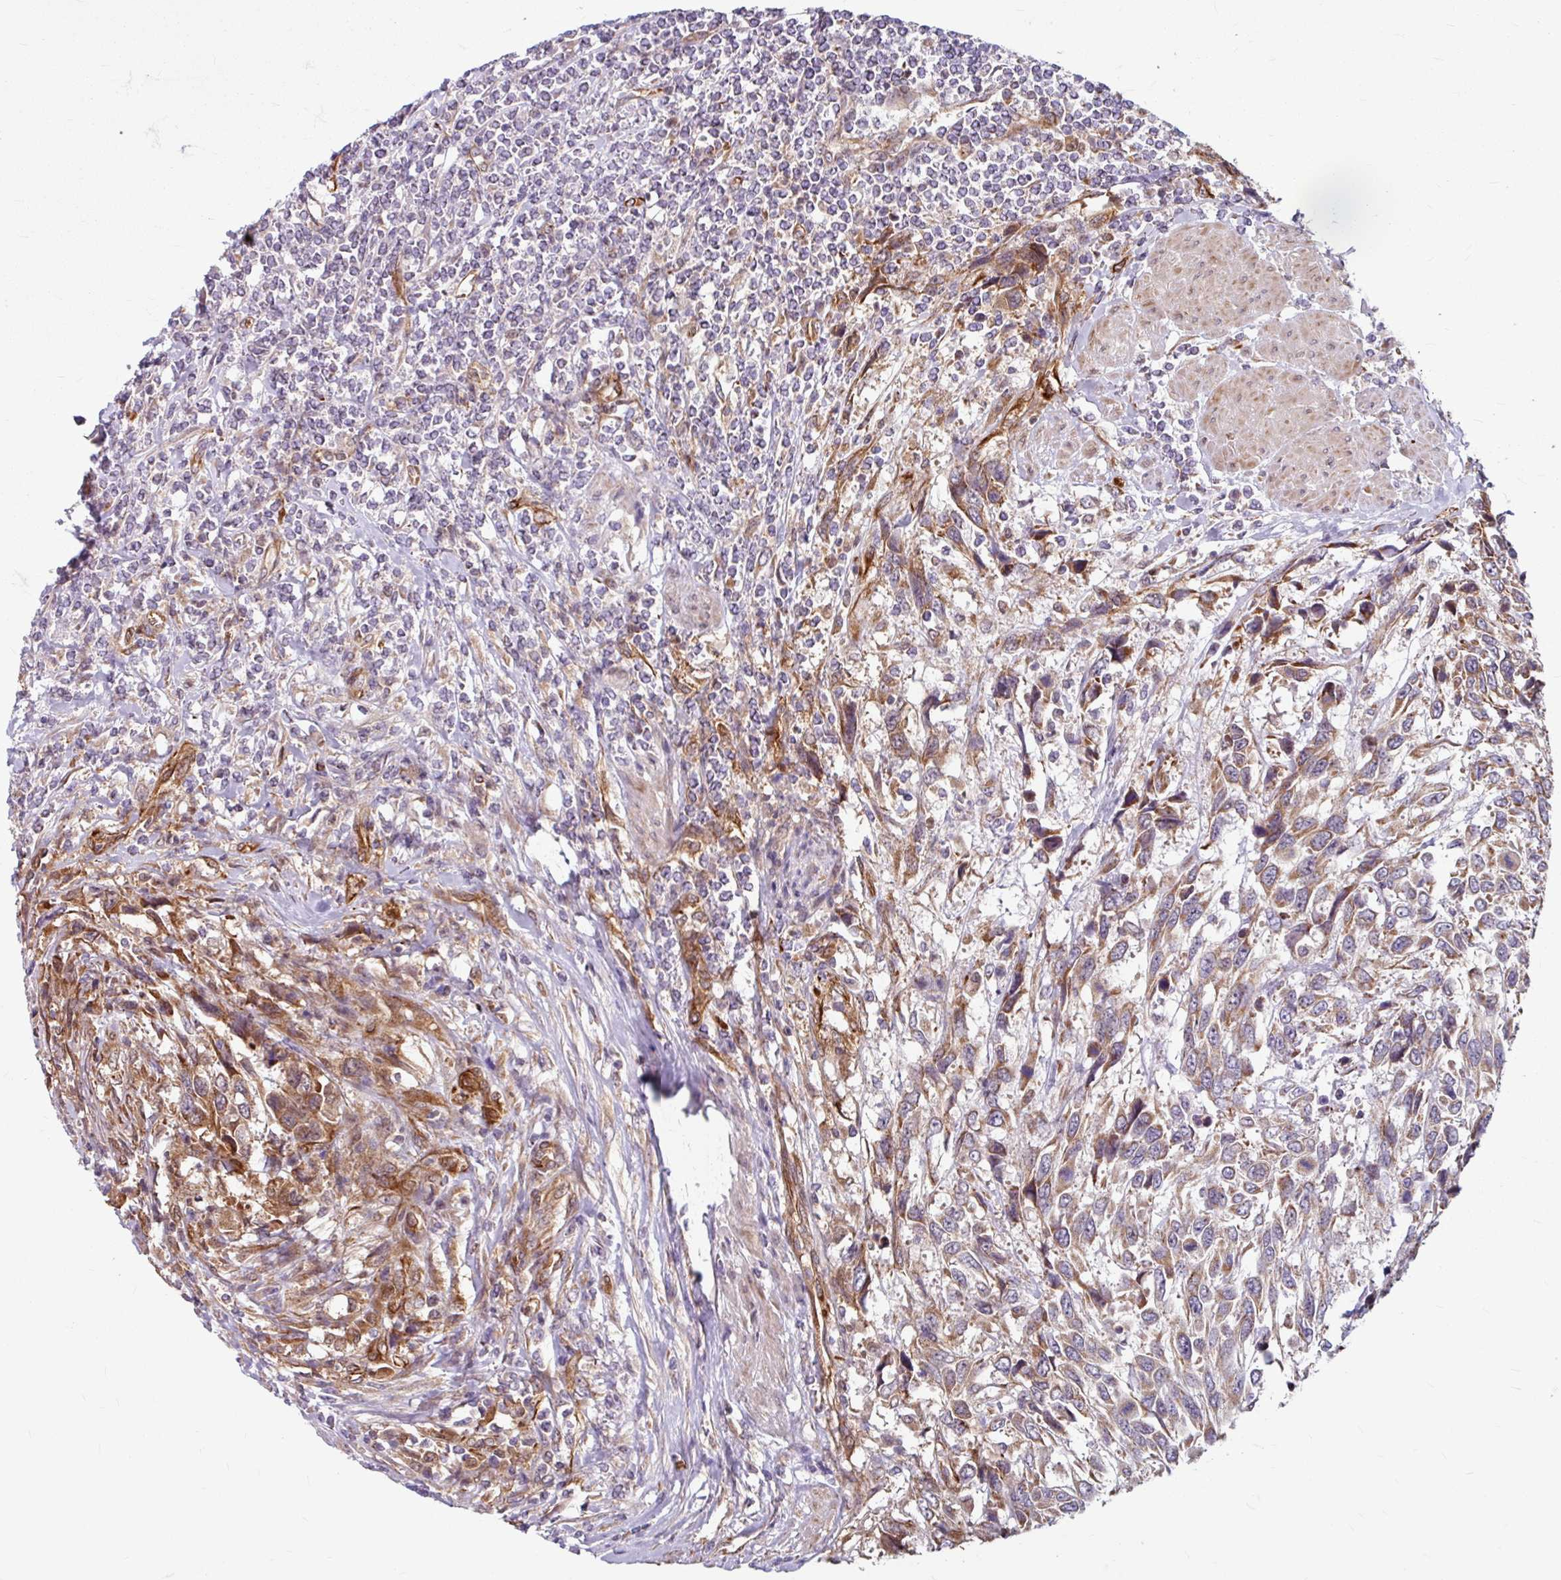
{"staining": {"intensity": "moderate", "quantity": "25%-75%", "location": "cytoplasmic/membranous"}, "tissue": "urothelial cancer", "cell_type": "Tumor cells", "image_type": "cancer", "snomed": [{"axis": "morphology", "description": "Urothelial carcinoma, High grade"}, {"axis": "topography", "description": "Urinary bladder"}], "caption": "Protein expression by immunohistochemistry demonstrates moderate cytoplasmic/membranous expression in approximately 25%-75% of tumor cells in high-grade urothelial carcinoma.", "gene": "DAAM2", "patient": {"sex": "female", "age": 70}}